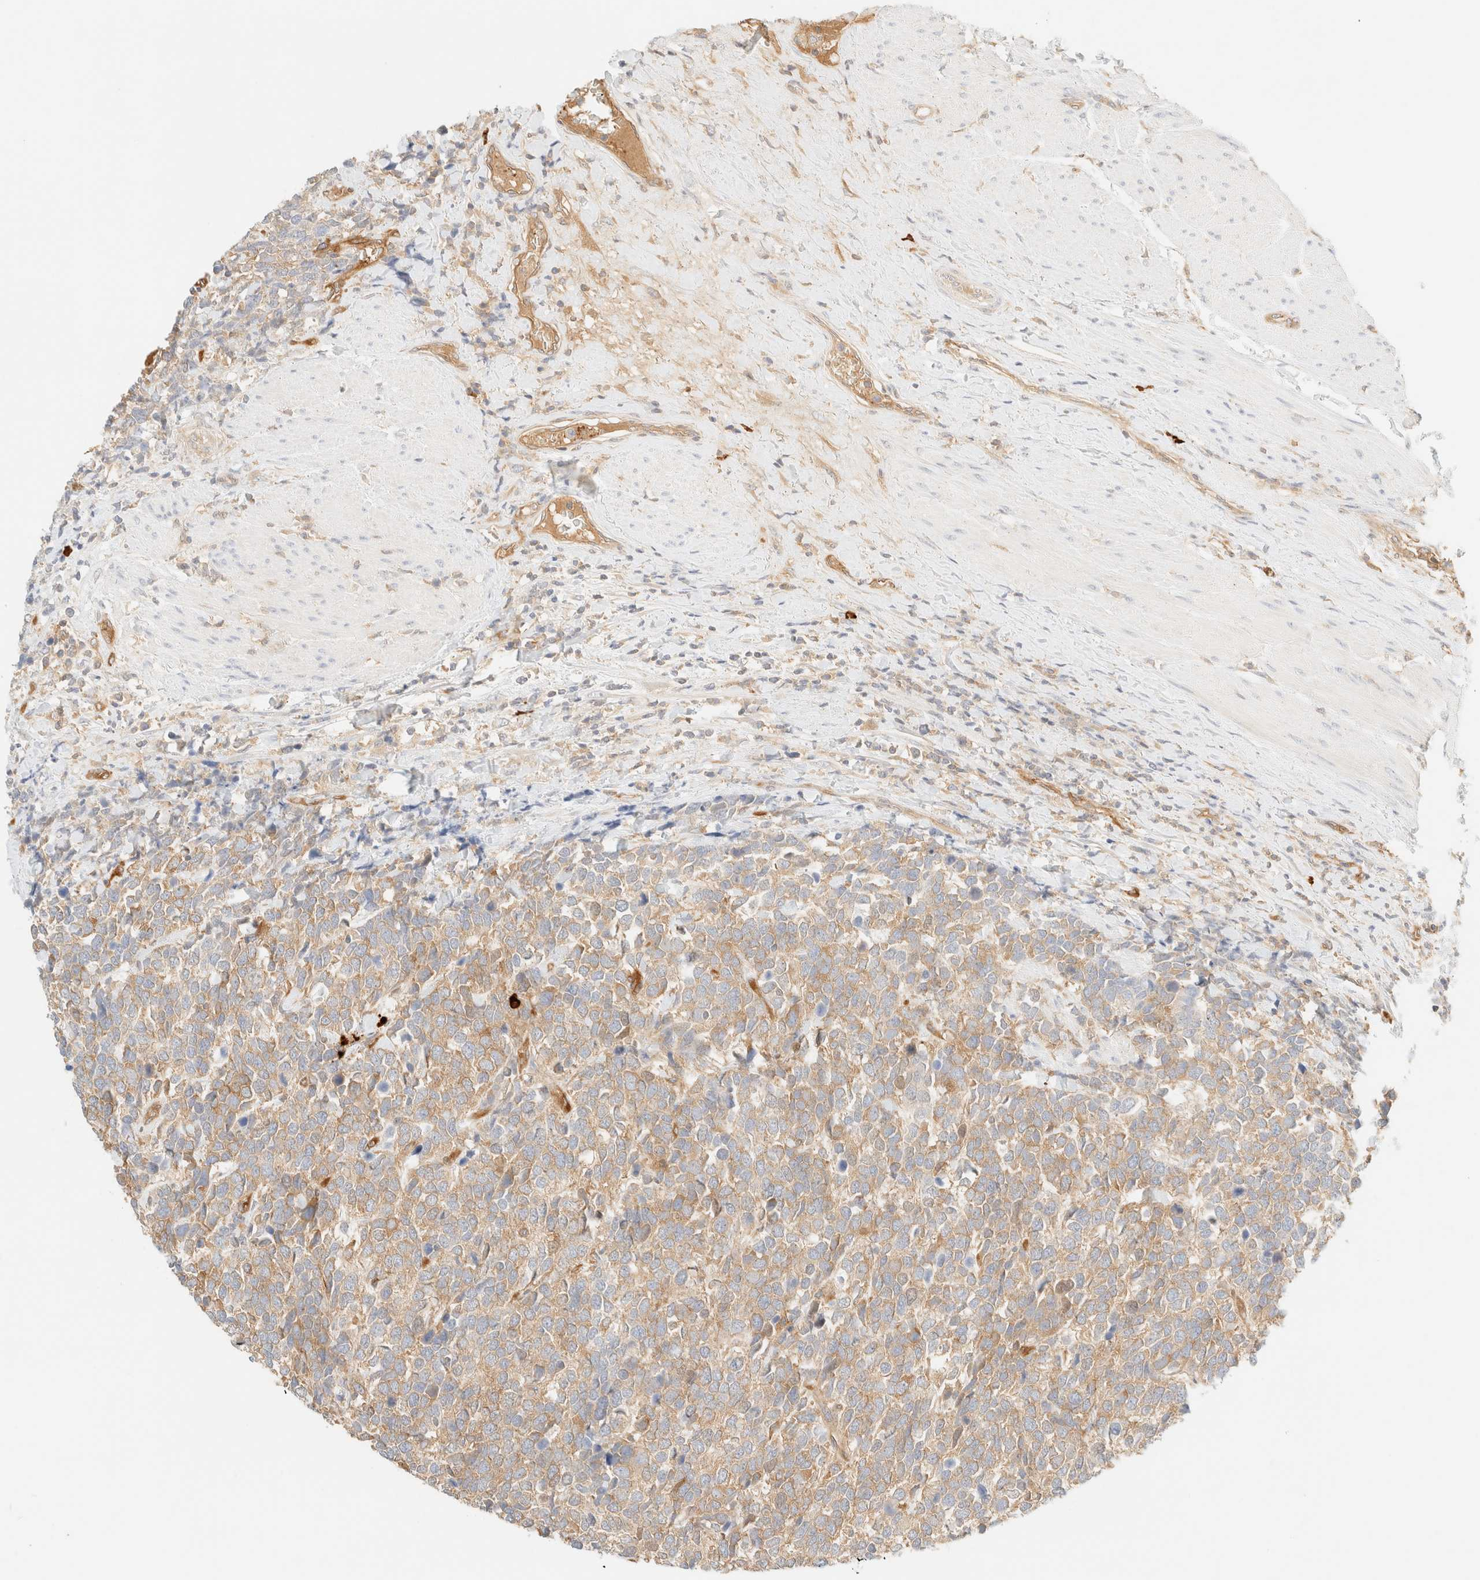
{"staining": {"intensity": "weak", "quantity": ">75%", "location": "cytoplasmic/membranous"}, "tissue": "urothelial cancer", "cell_type": "Tumor cells", "image_type": "cancer", "snomed": [{"axis": "morphology", "description": "Urothelial carcinoma, High grade"}, {"axis": "topography", "description": "Urinary bladder"}], "caption": "Human urothelial cancer stained for a protein (brown) reveals weak cytoplasmic/membranous positive staining in about >75% of tumor cells.", "gene": "FHOD1", "patient": {"sex": "female", "age": 82}}